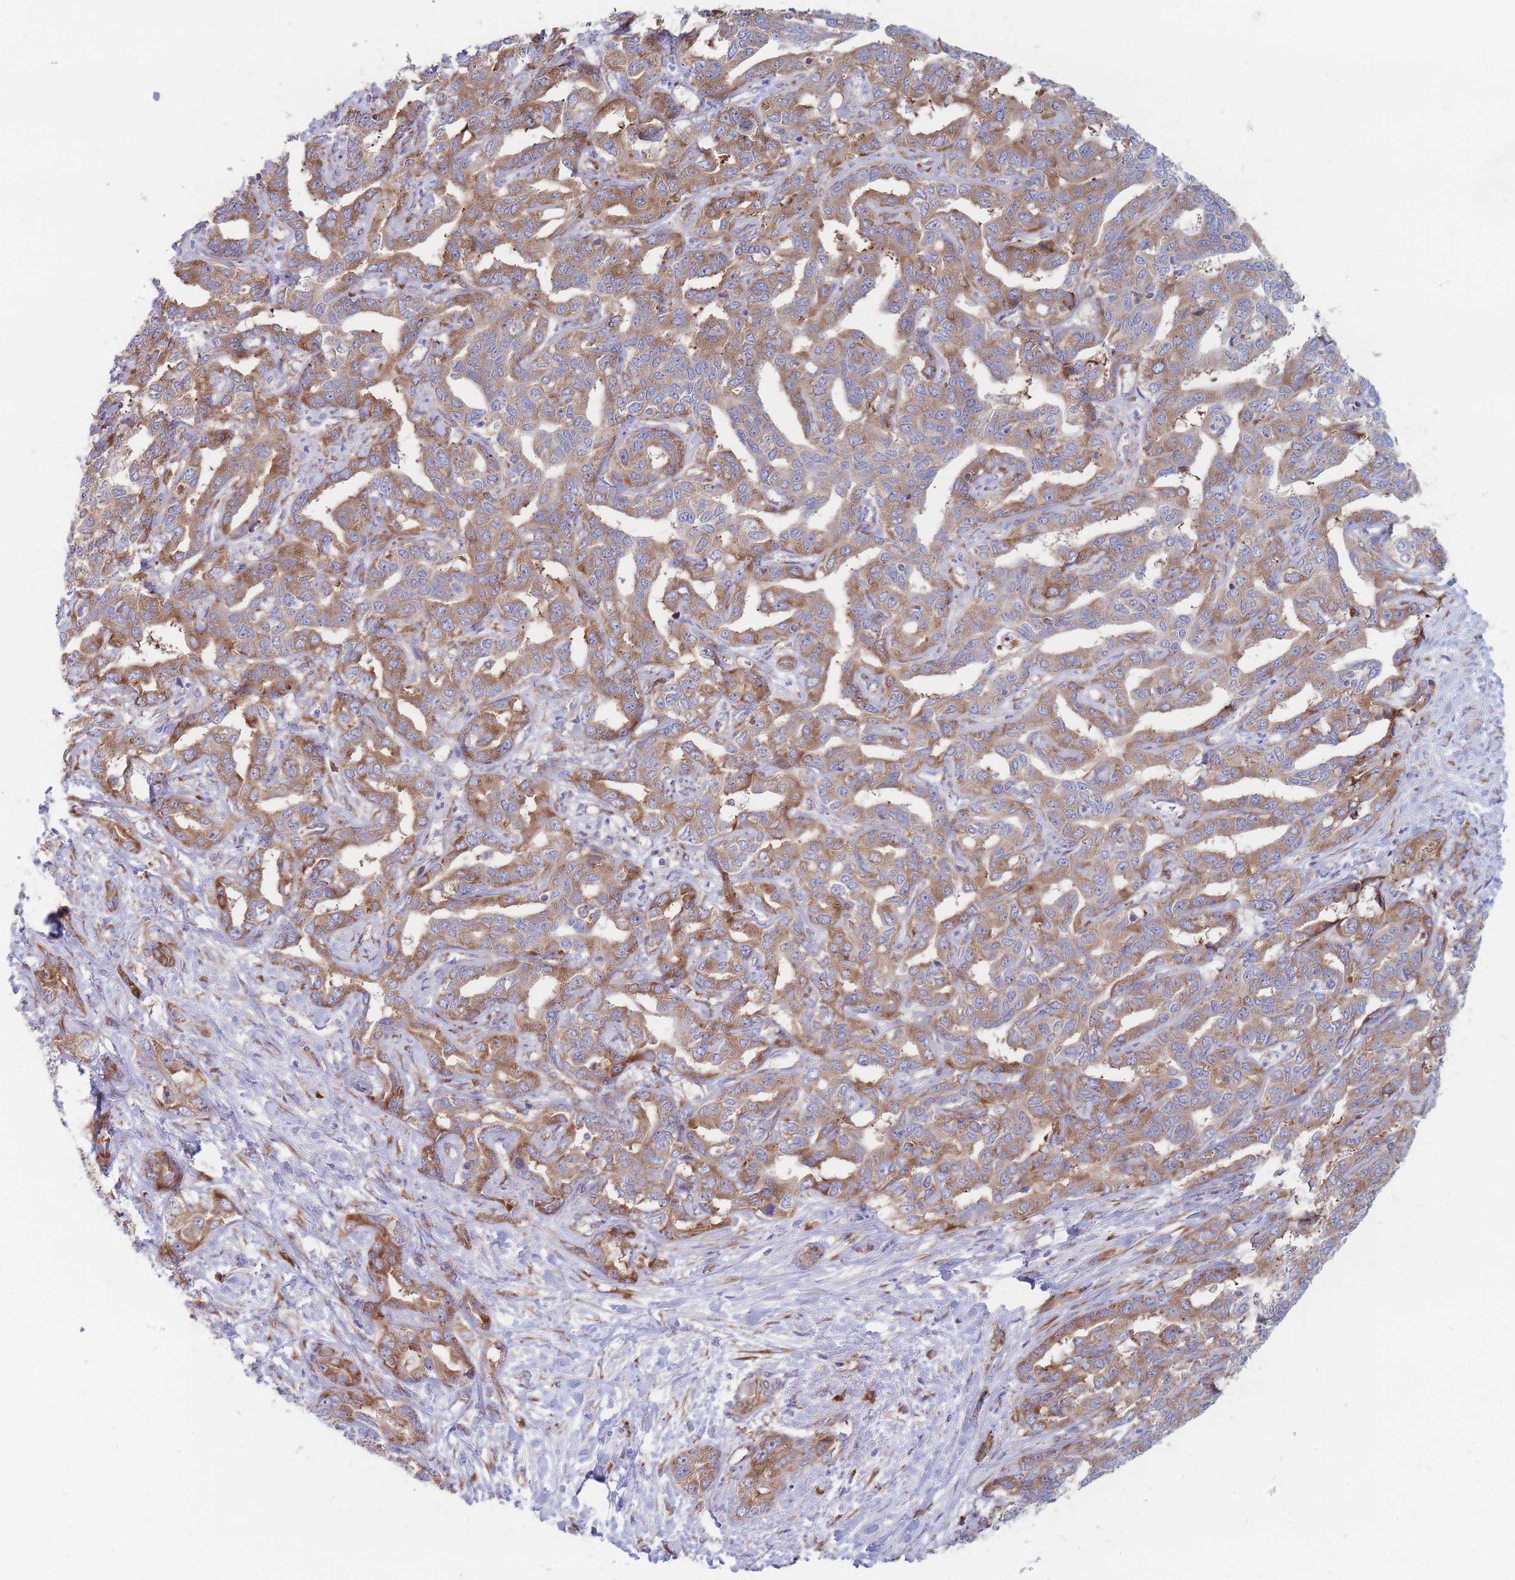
{"staining": {"intensity": "moderate", "quantity": ">75%", "location": "cytoplasmic/membranous"}, "tissue": "liver cancer", "cell_type": "Tumor cells", "image_type": "cancer", "snomed": [{"axis": "morphology", "description": "Cholangiocarcinoma"}, {"axis": "topography", "description": "Liver"}], "caption": "Liver cancer (cholangiocarcinoma) stained with a protein marker shows moderate staining in tumor cells.", "gene": "RPL8", "patient": {"sex": "male", "age": 59}}